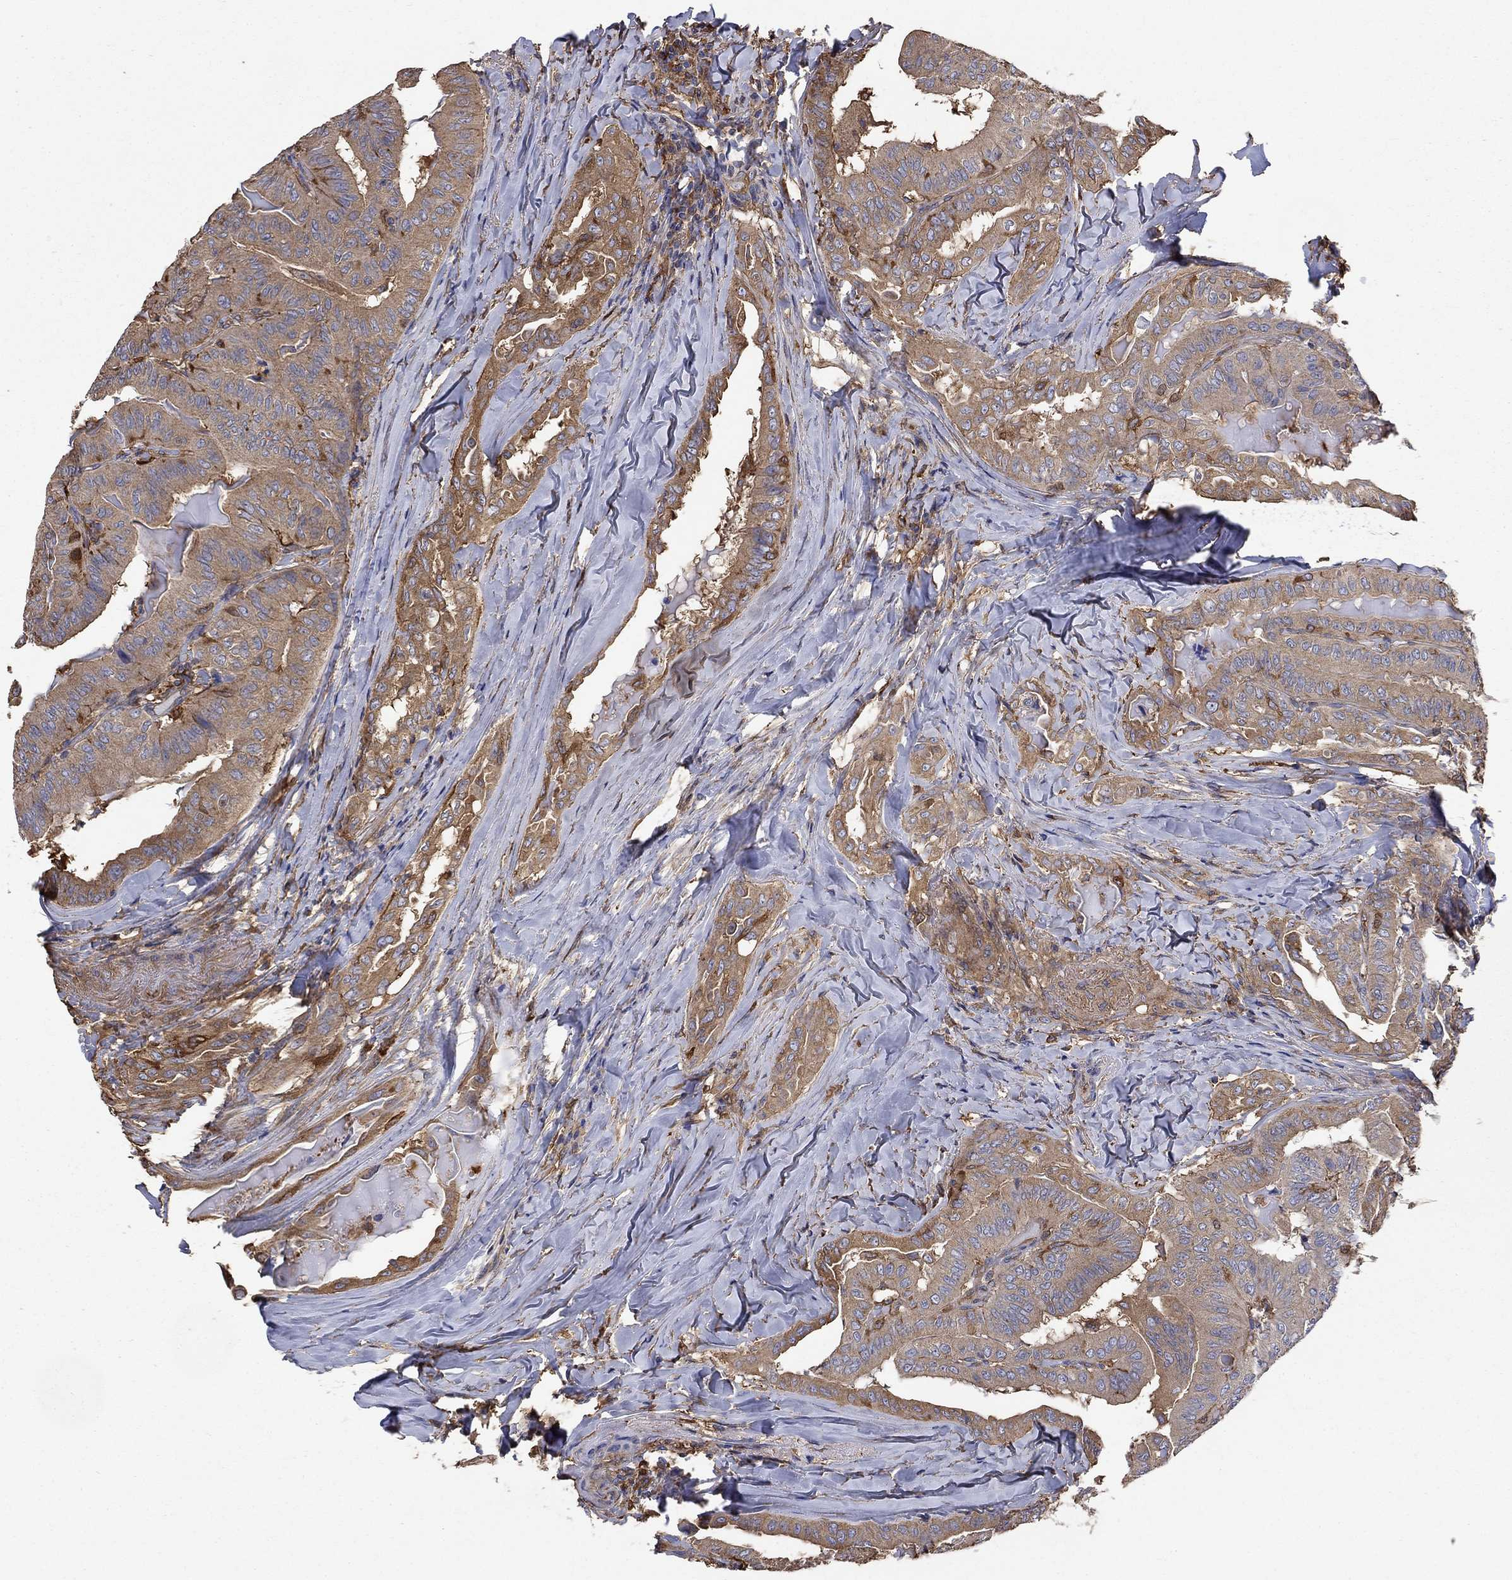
{"staining": {"intensity": "moderate", "quantity": "25%-75%", "location": "cytoplasmic/membranous"}, "tissue": "thyroid cancer", "cell_type": "Tumor cells", "image_type": "cancer", "snomed": [{"axis": "morphology", "description": "Papillary adenocarcinoma, NOS"}, {"axis": "topography", "description": "Thyroid gland"}], "caption": "Immunohistochemistry (IHC) histopathology image of human thyroid papillary adenocarcinoma stained for a protein (brown), which displays medium levels of moderate cytoplasmic/membranous positivity in about 25%-75% of tumor cells.", "gene": "DPYSL2", "patient": {"sex": "female", "age": 68}}